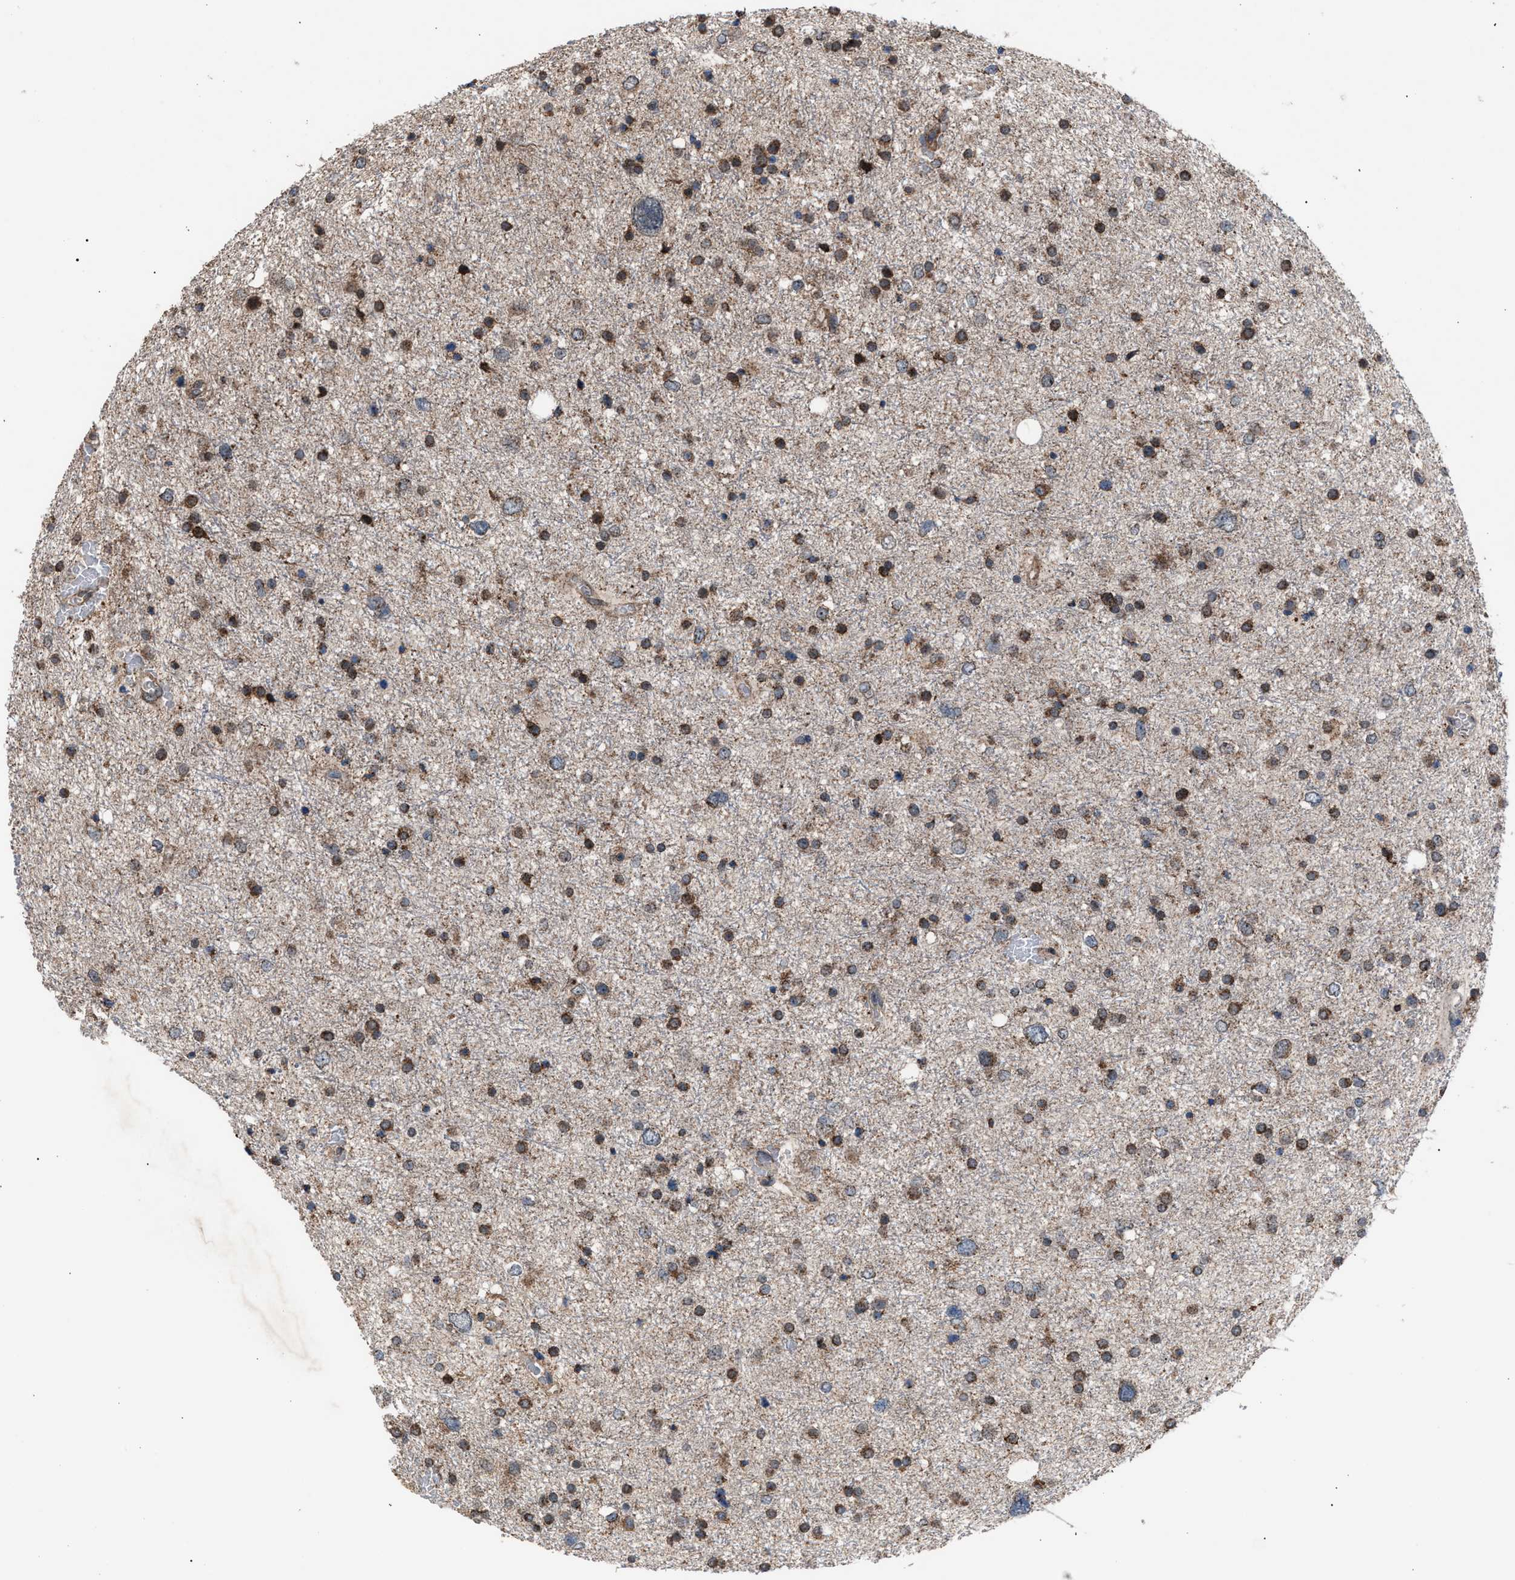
{"staining": {"intensity": "moderate", "quantity": ">75%", "location": "cytoplasmic/membranous"}, "tissue": "glioma", "cell_type": "Tumor cells", "image_type": "cancer", "snomed": [{"axis": "morphology", "description": "Glioma, malignant, Low grade"}, {"axis": "topography", "description": "Brain"}], "caption": "IHC of malignant glioma (low-grade) exhibits medium levels of moderate cytoplasmic/membranous expression in approximately >75% of tumor cells.", "gene": "HSD17B4", "patient": {"sex": "female", "age": 37}}